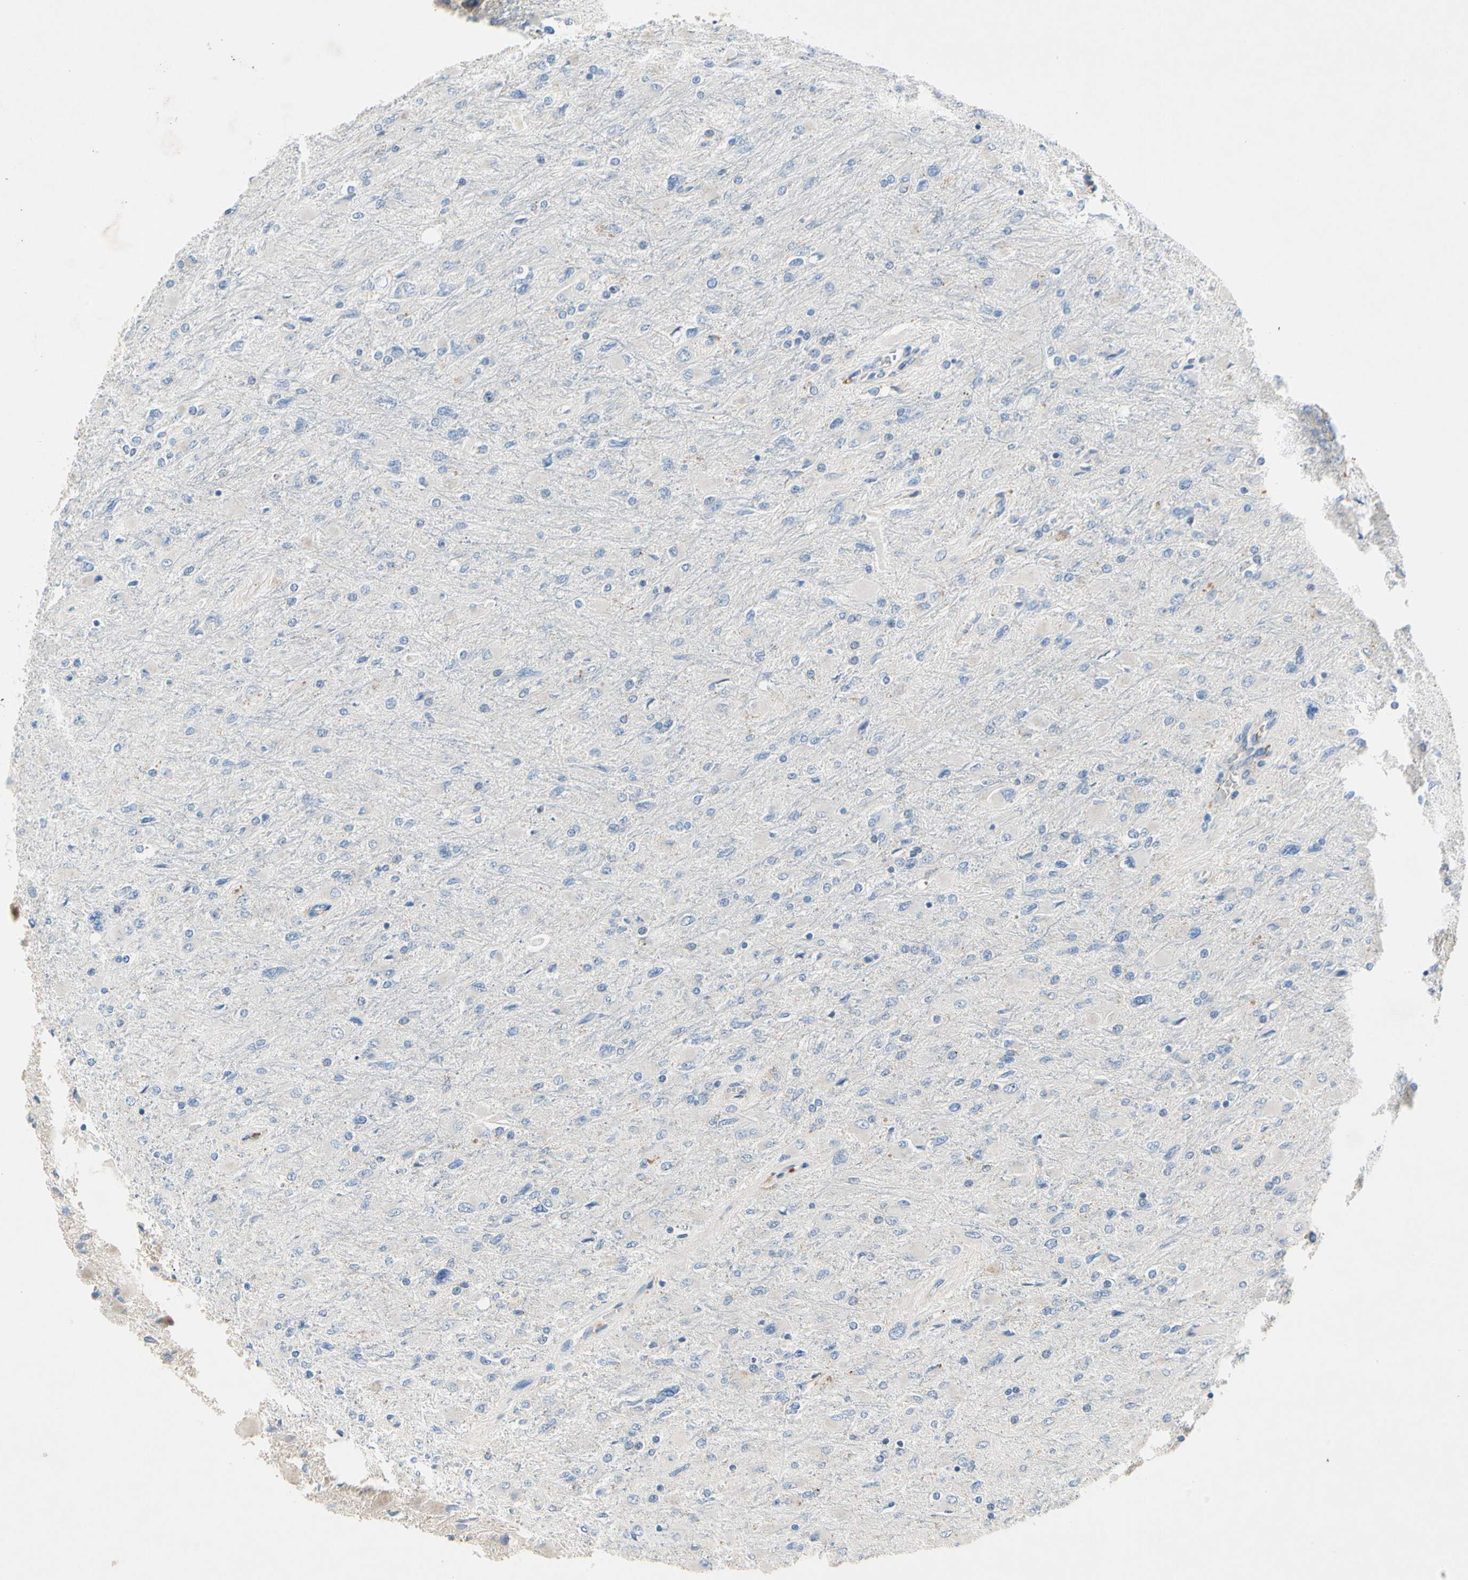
{"staining": {"intensity": "negative", "quantity": "none", "location": "none"}, "tissue": "glioma", "cell_type": "Tumor cells", "image_type": "cancer", "snomed": [{"axis": "morphology", "description": "Glioma, malignant, High grade"}, {"axis": "topography", "description": "Cerebral cortex"}], "caption": "Protein analysis of glioma reveals no significant staining in tumor cells.", "gene": "RETSAT", "patient": {"sex": "female", "age": 36}}